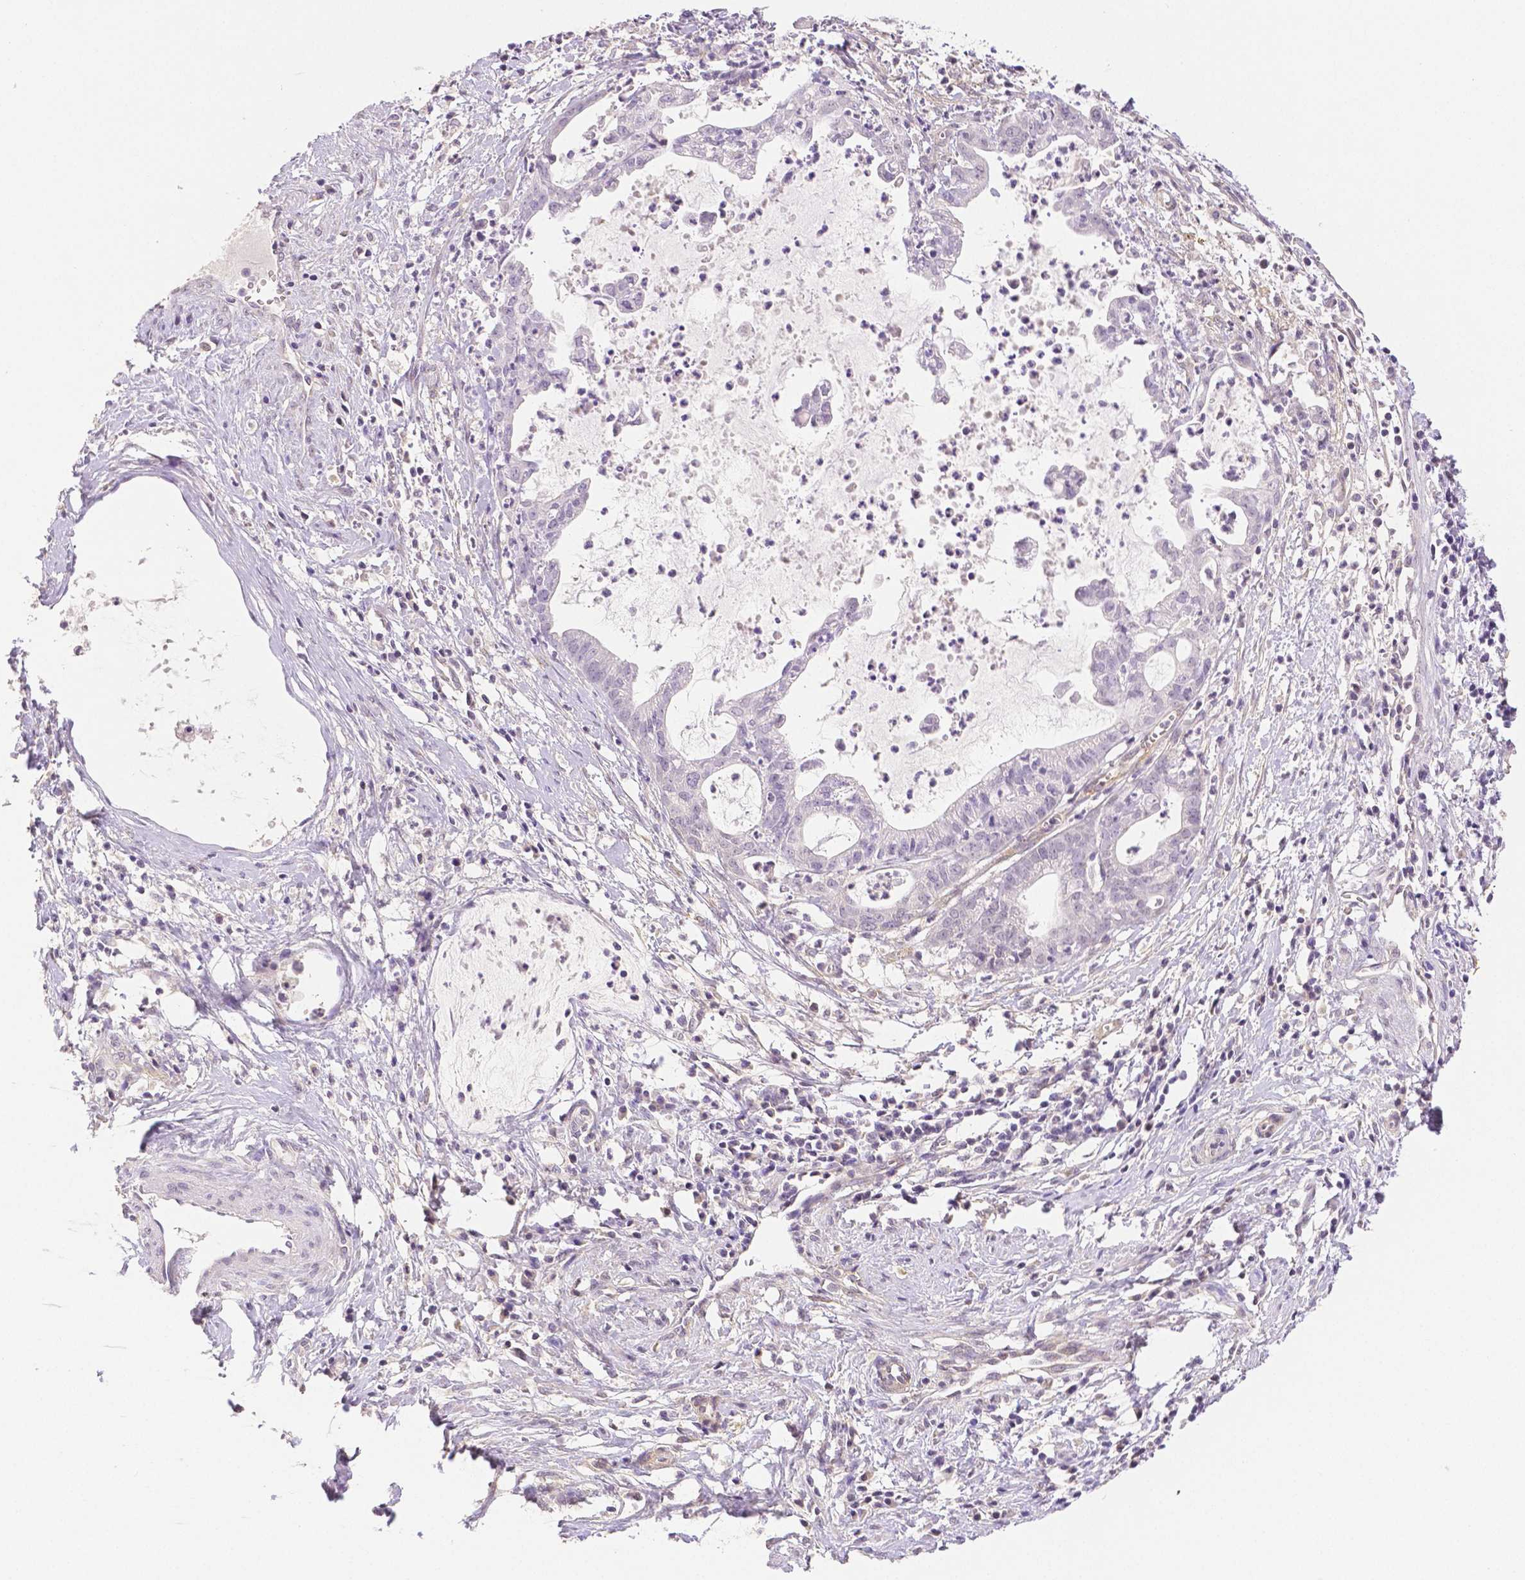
{"staining": {"intensity": "negative", "quantity": "none", "location": "none"}, "tissue": "cervical cancer", "cell_type": "Tumor cells", "image_type": "cancer", "snomed": [{"axis": "morphology", "description": "Normal tissue, NOS"}, {"axis": "morphology", "description": "Adenocarcinoma, NOS"}, {"axis": "topography", "description": "Cervix"}], "caption": "Cervical adenocarcinoma stained for a protein using IHC exhibits no positivity tumor cells.", "gene": "THY1", "patient": {"sex": "female", "age": 38}}